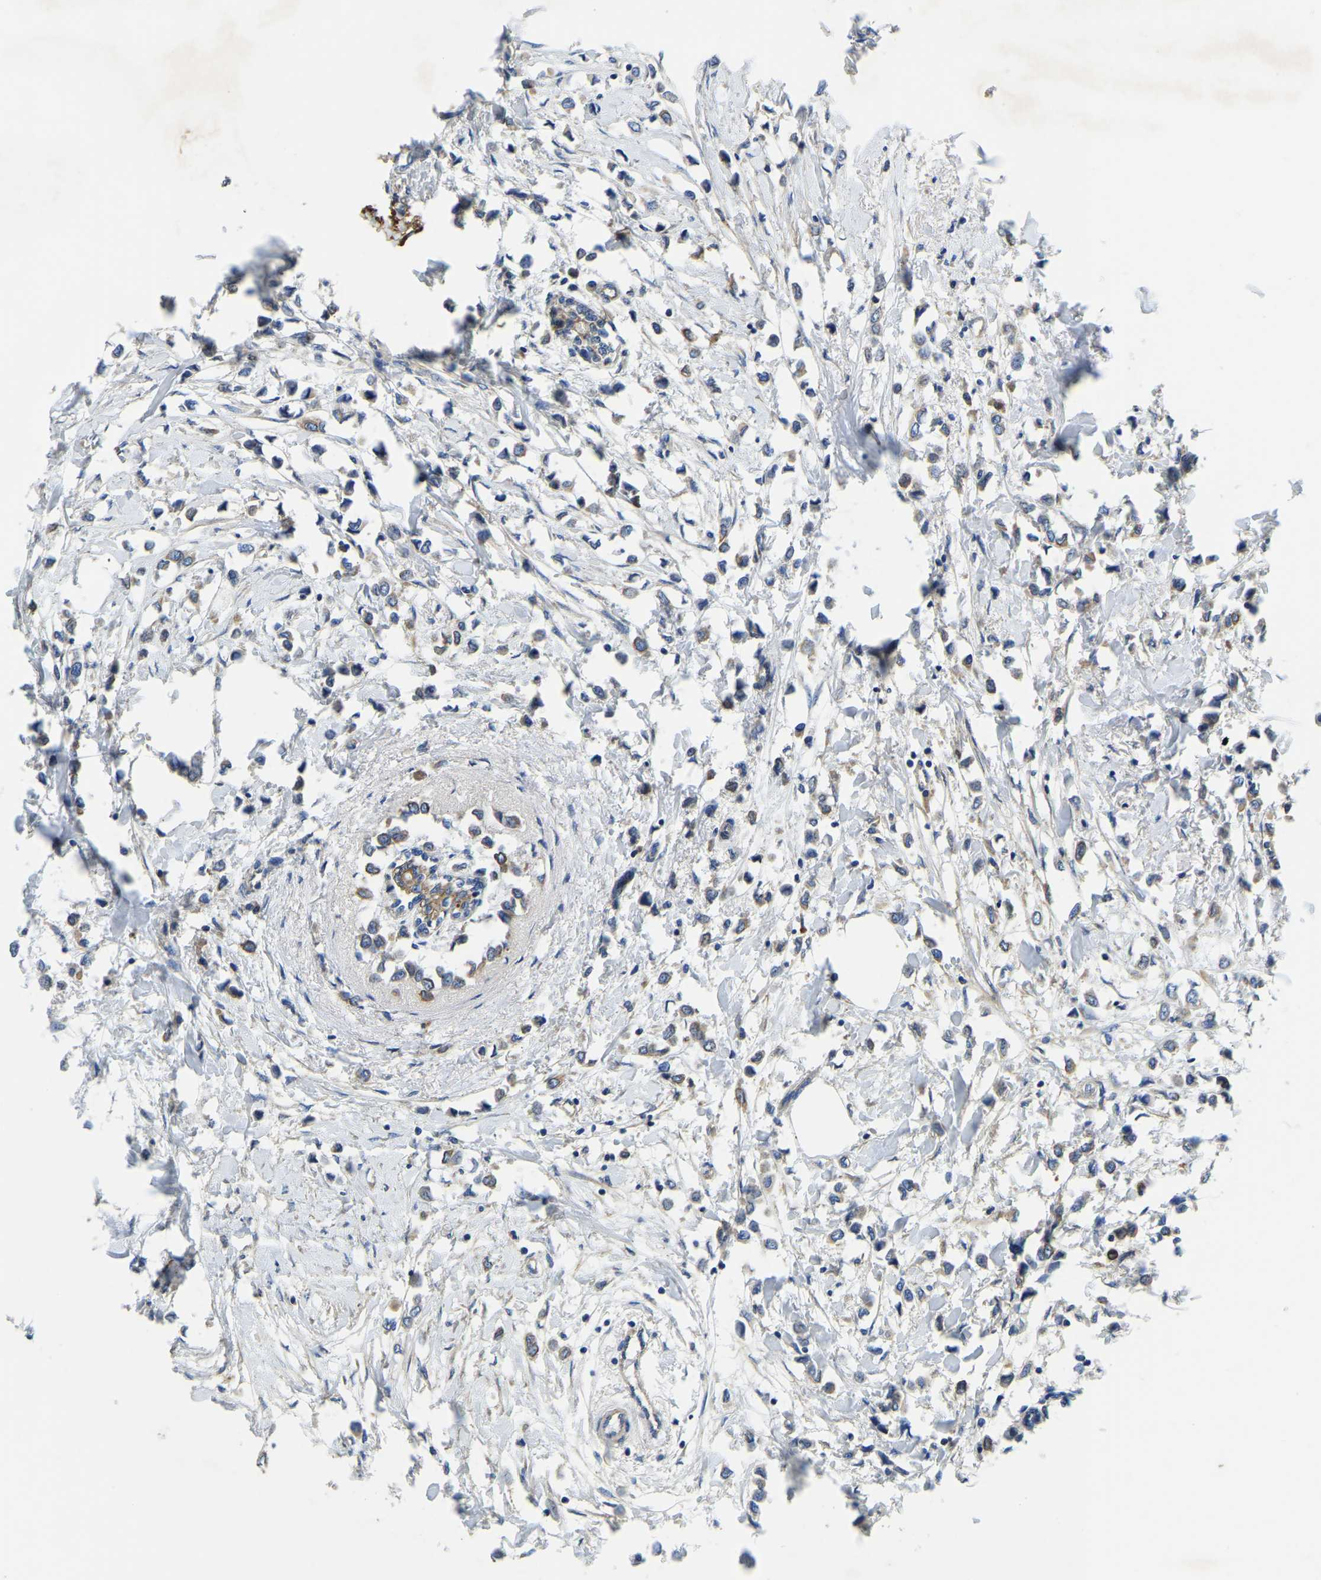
{"staining": {"intensity": "weak", "quantity": ">75%", "location": "cytoplasmic/membranous"}, "tissue": "breast cancer", "cell_type": "Tumor cells", "image_type": "cancer", "snomed": [{"axis": "morphology", "description": "Lobular carcinoma"}, {"axis": "topography", "description": "Breast"}], "caption": "Breast cancer (lobular carcinoma) tissue displays weak cytoplasmic/membranous expression in approximately >75% of tumor cells", "gene": "STAT2", "patient": {"sex": "female", "age": 51}}